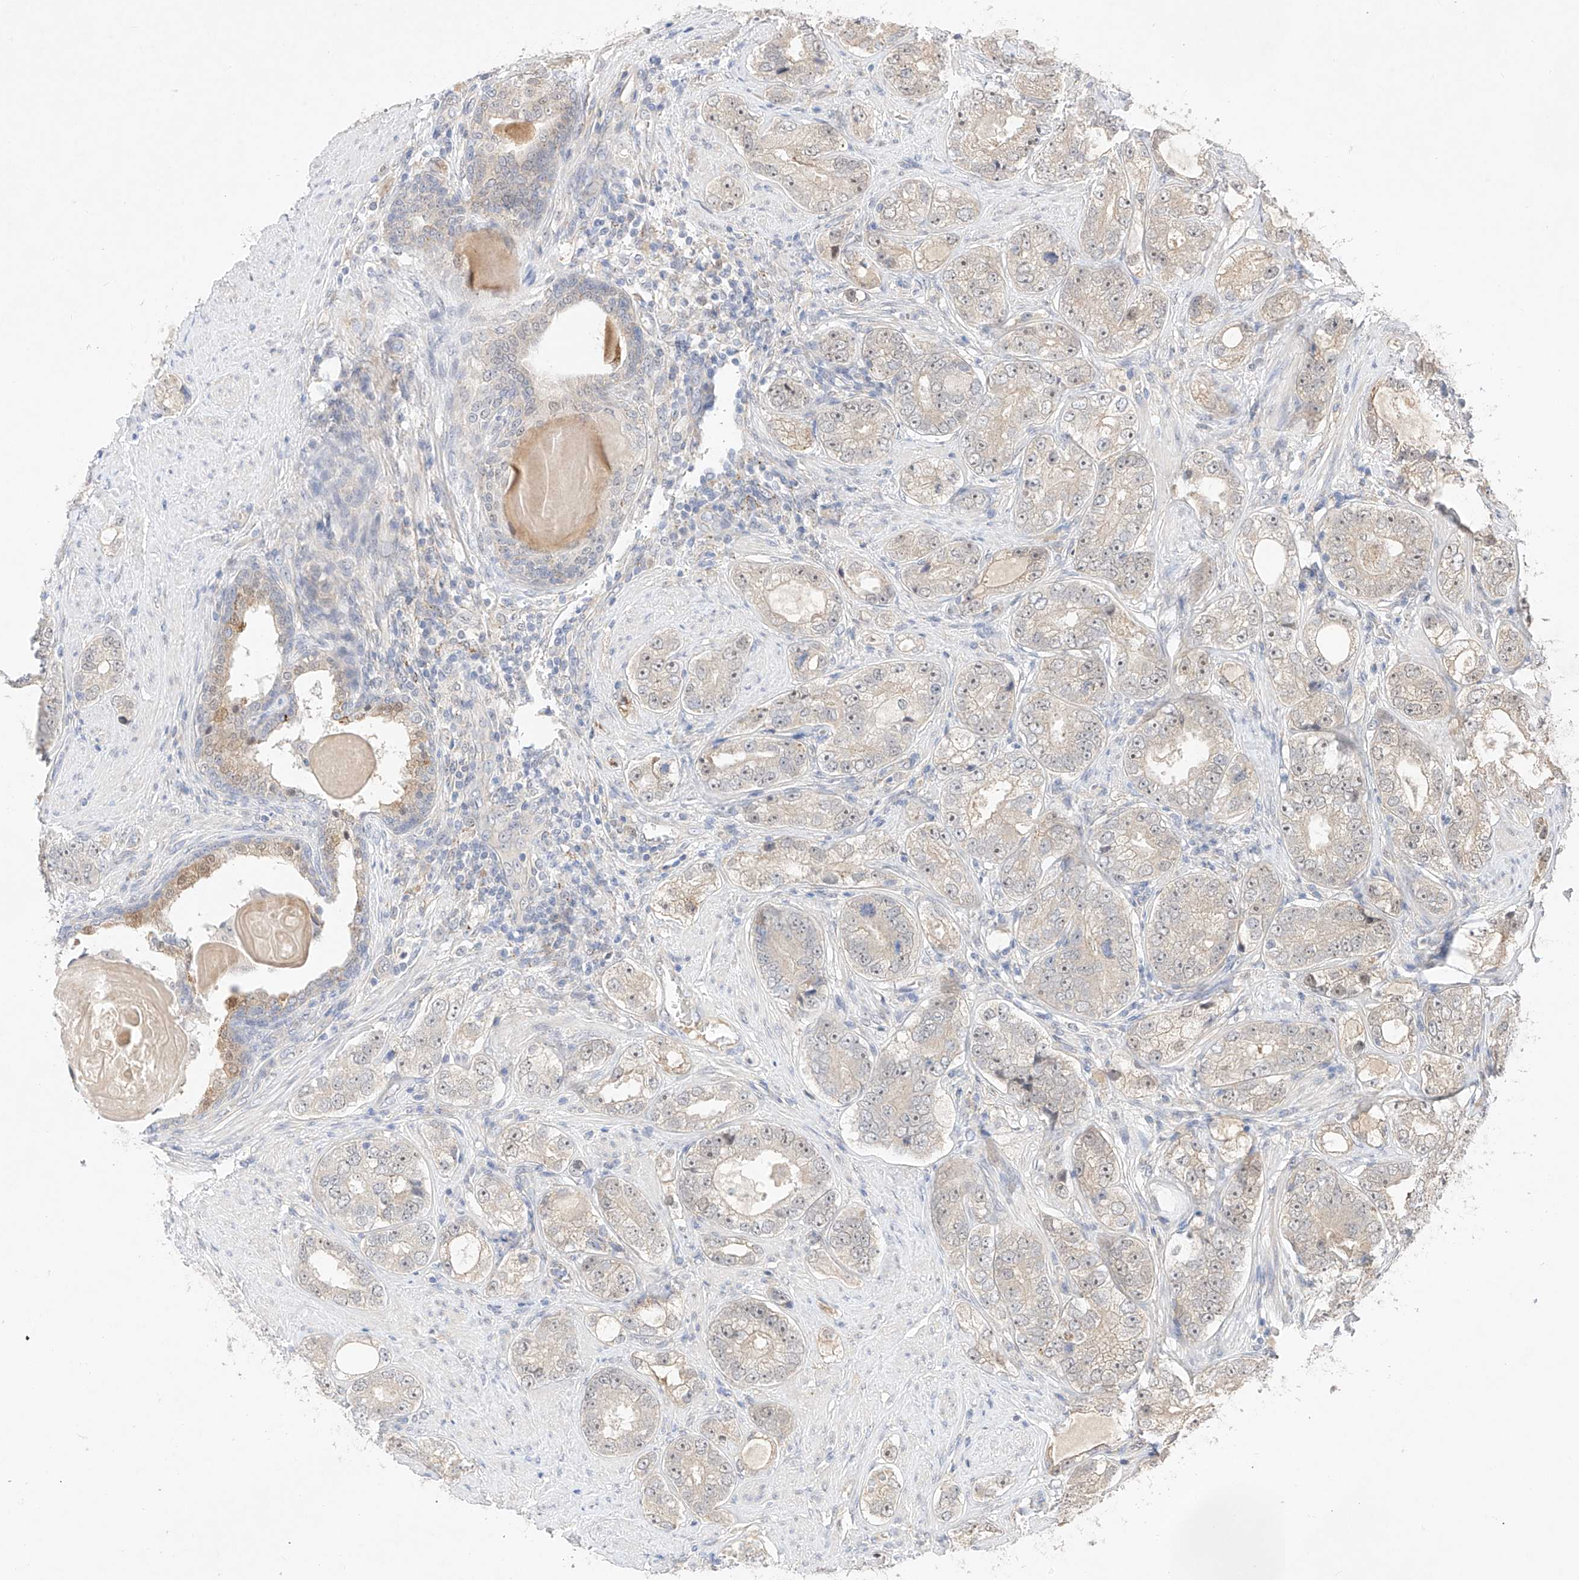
{"staining": {"intensity": "negative", "quantity": "none", "location": "none"}, "tissue": "prostate cancer", "cell_type": "Tumor cells", "image_type": "cancer", "snomed": [{"axis": "morphology", "description": "Adenocarcinoma, High grade"}, {"axis": "topography", "description": "Prostate"}], "caption": "Immunohistochemical staining of human prostate cancer (adenocarcinoma (high-grade)) exhibits no significant staining in tumor cells. (DAB IHC visualized using brightfield microscopy, high magnification).", "gene": "IL22RA2", "patient": {"sex": "male", "age": 56}}